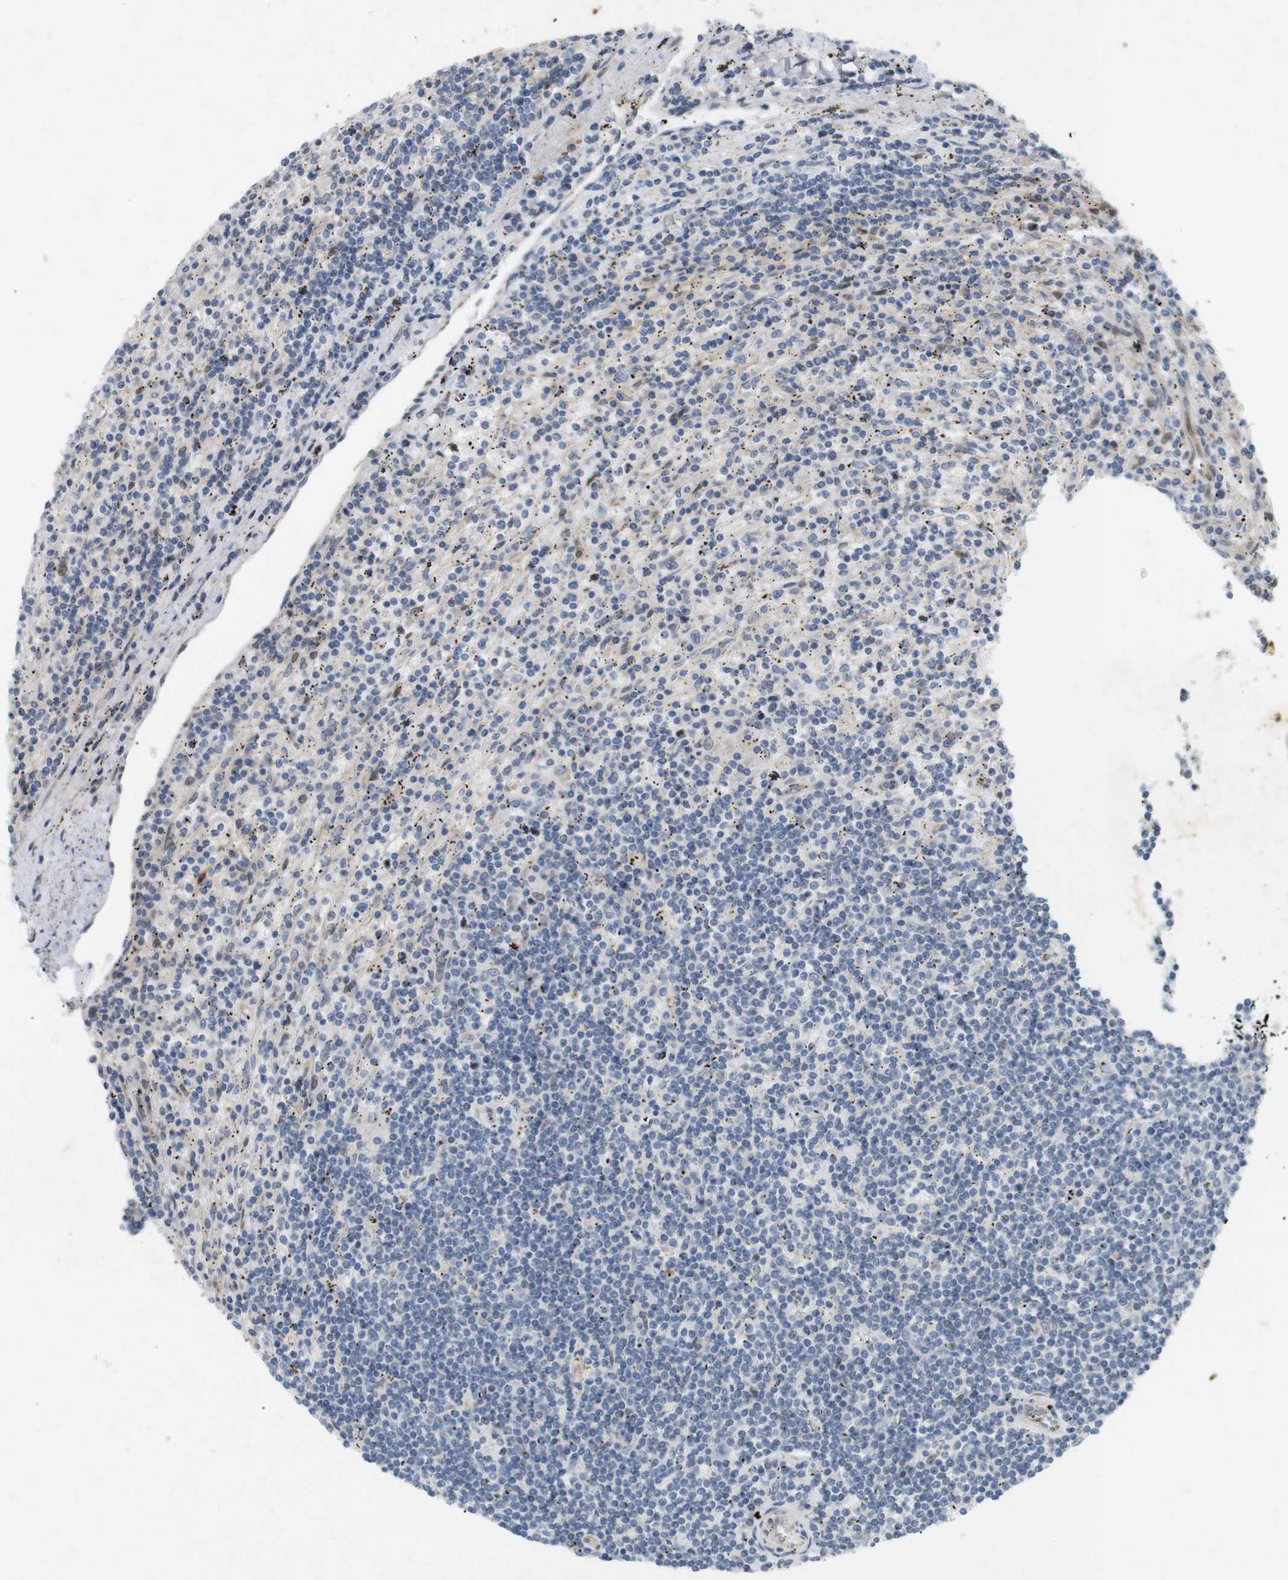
{"staining": {"intensity": "negative", "quantity": "none", "location": "none"}, "tissue": "lymphoma", "cell_type": "Tumor cells", "image_type": "cancer", "snomed": [{"axis": "morphology", "description": "Malignant lymphoma, non-Hodgkin's type, Low grade"}, {"axis": "topography", "description": "Spleen"}], "caption": "Protein analysis of low-grade malignant lymphoma, non-Hodgkin's type reveals no significant staining in tumor cells. Nuclei are stained in blue.", "gene": "PPP1R14A", "patient": {"sex": "male", "age": 76}}